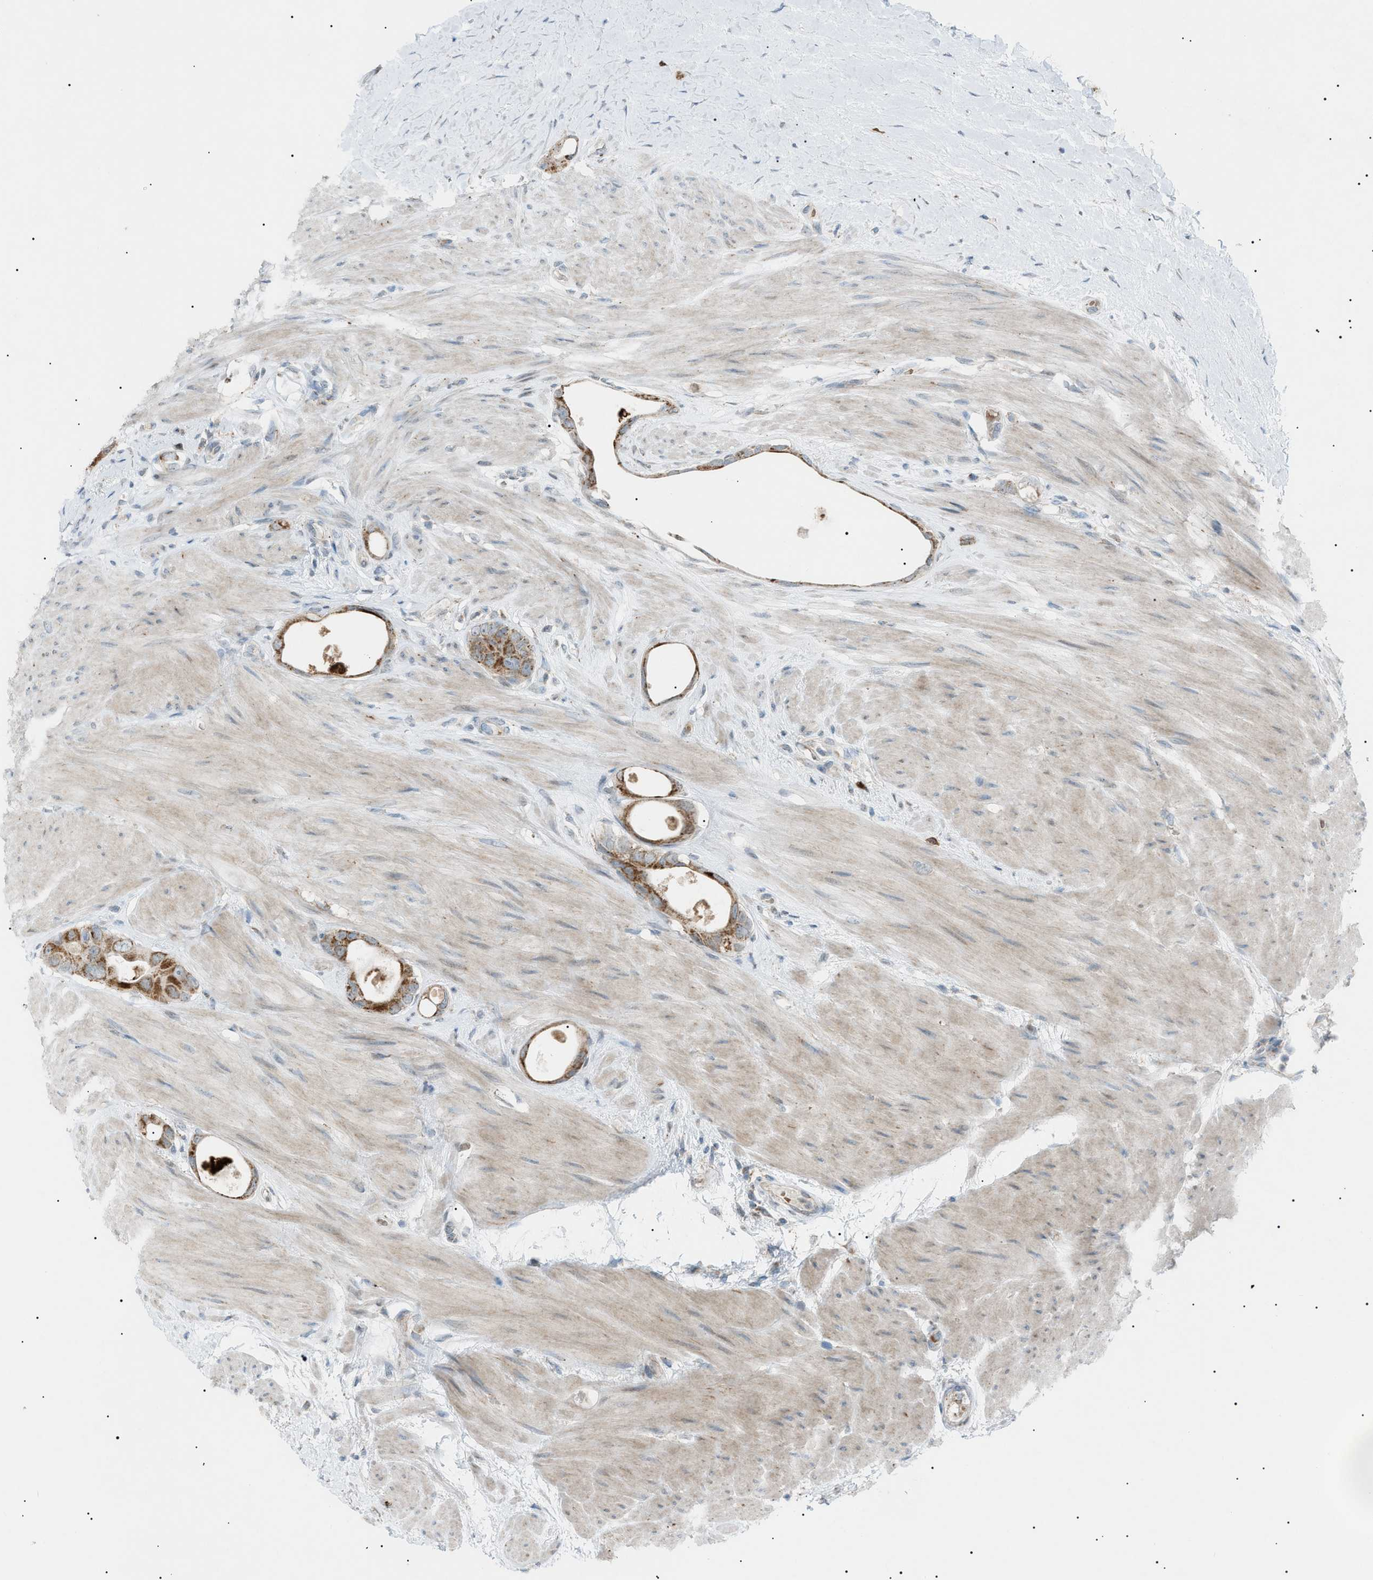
{"staining": {"intensity": "moderate", "quantity": ">75%", "location": "cytoplasmic/membranous"}, "tissue": "colorectal cancer", "cell_type": "Tumor cells", "image_type": "cancer", "snomed": [{"axis": "morphology", "description": "Adenocarcinoma, NOS"}, {"axis": "topography", "description": "Rectum"}], "caption": "Immunohistochemistry (DAB (3,3'-diaminobenzidine)) staining of human adenocarcinoma (colorectal) displays moderate cytoplasmic/membranous protein staining in approximately >75% of tumor cells. (Stains: DAB (3,3'-diaminobenzidine) in brown, nuclei in blue, Microscopy: brightfield microscopy at high magnification).", "gene": "ZNF516", "patient": {"sex": "male", "age": 51}}